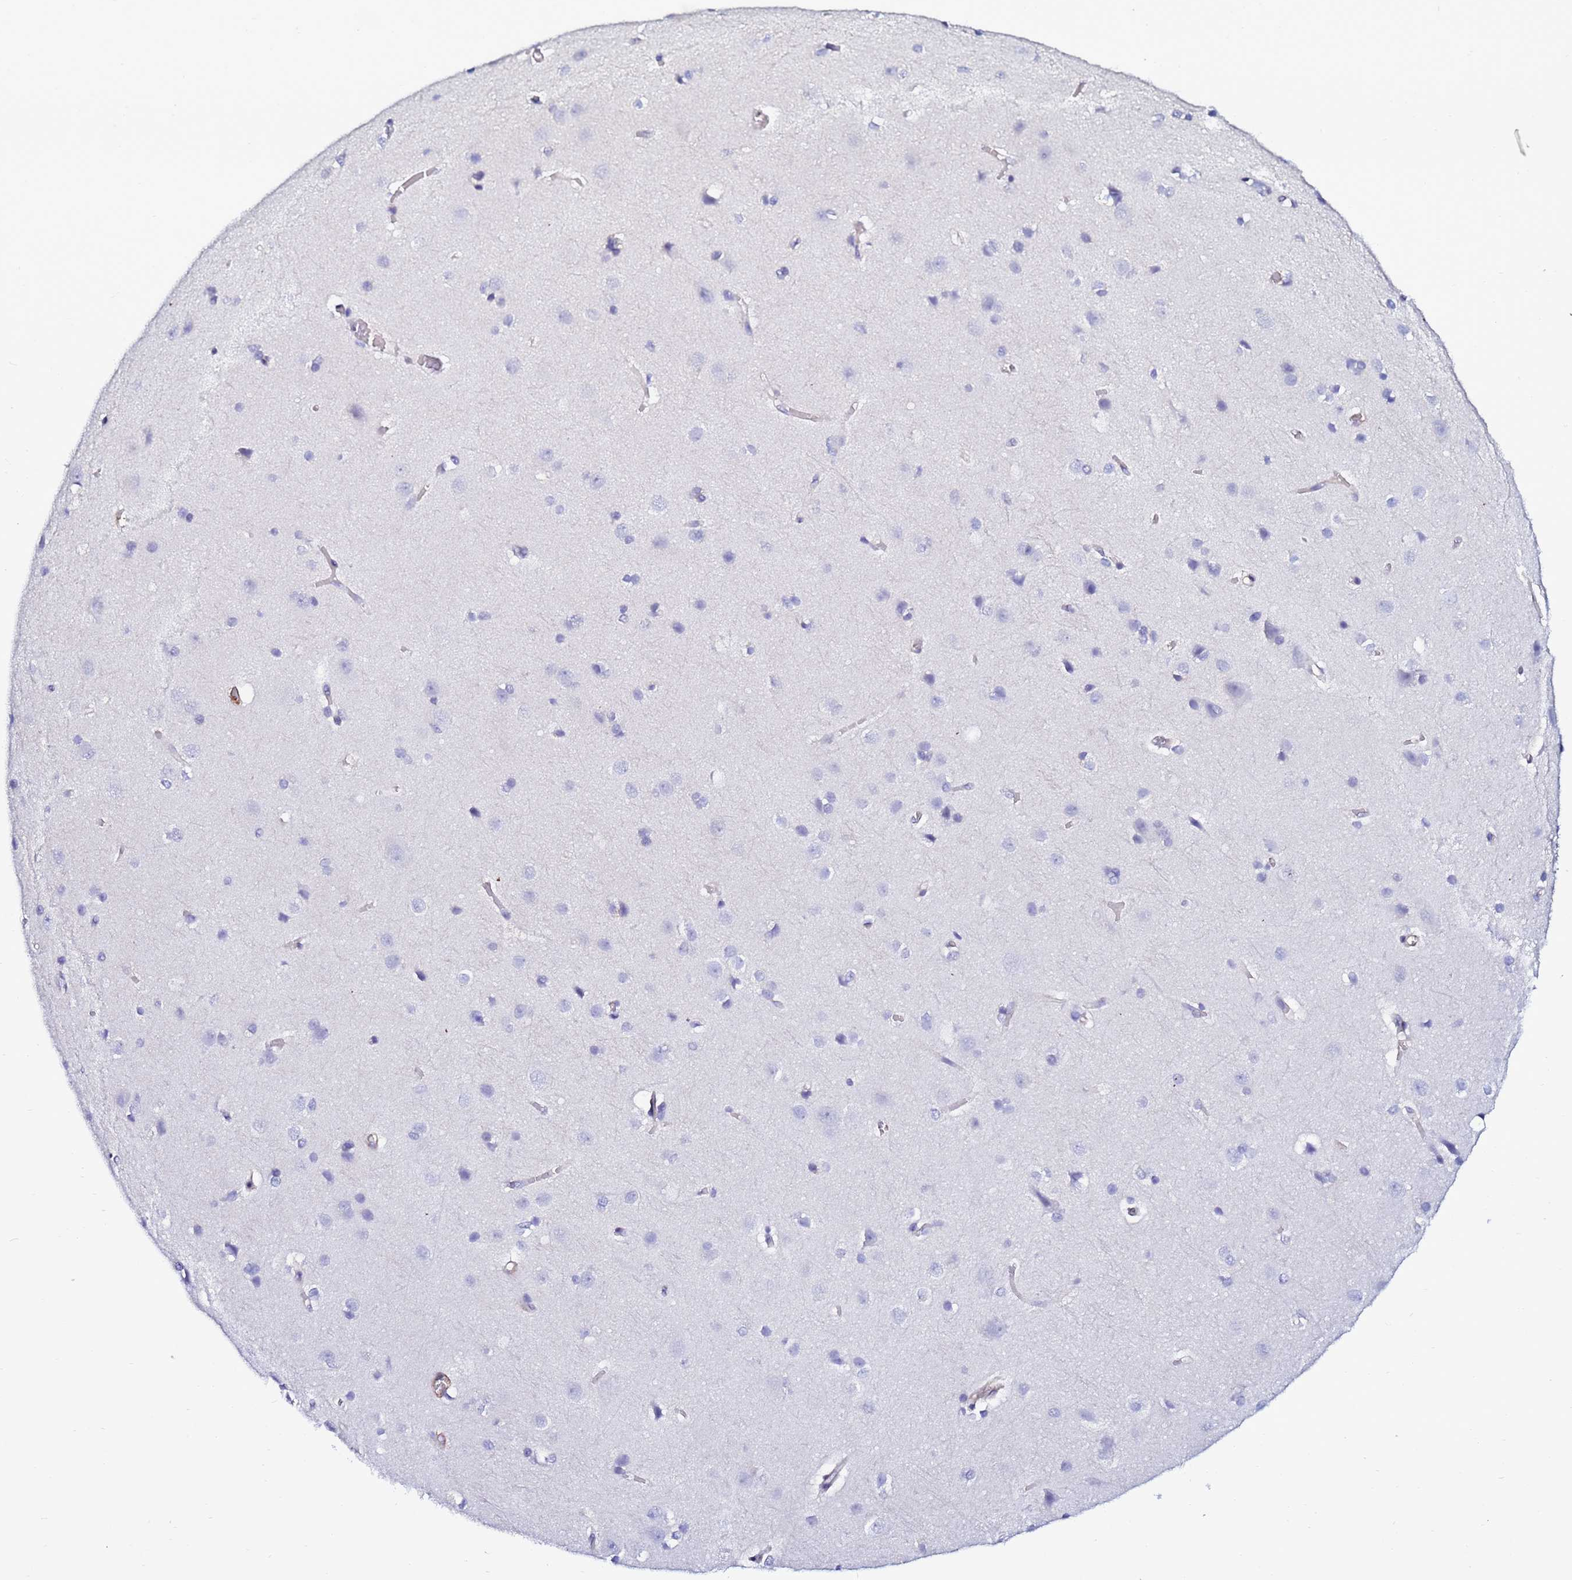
{"staining": {"intensity": "moderate", "quantity": "<25%", "location": "cytoplasmic/membranous"}, "tissue": "cerebral cortex", "cell_type": "Endothelial cells", "image_type": "normal", "snomed": [{"axis": "morphology", "description": "Normal tissue, NOS"}, {"axis": "topography", "description": "Cerebral cortex"}], "caption": "Immunohistochemical staining of benign cerebral cortex demonstrates <25% levels of moderate cytoplasmic/membranous protein expression in about <25% of endothelial cells.", "gene": "DEFB104A", "patient": {"sex": "male", "age": 37}}